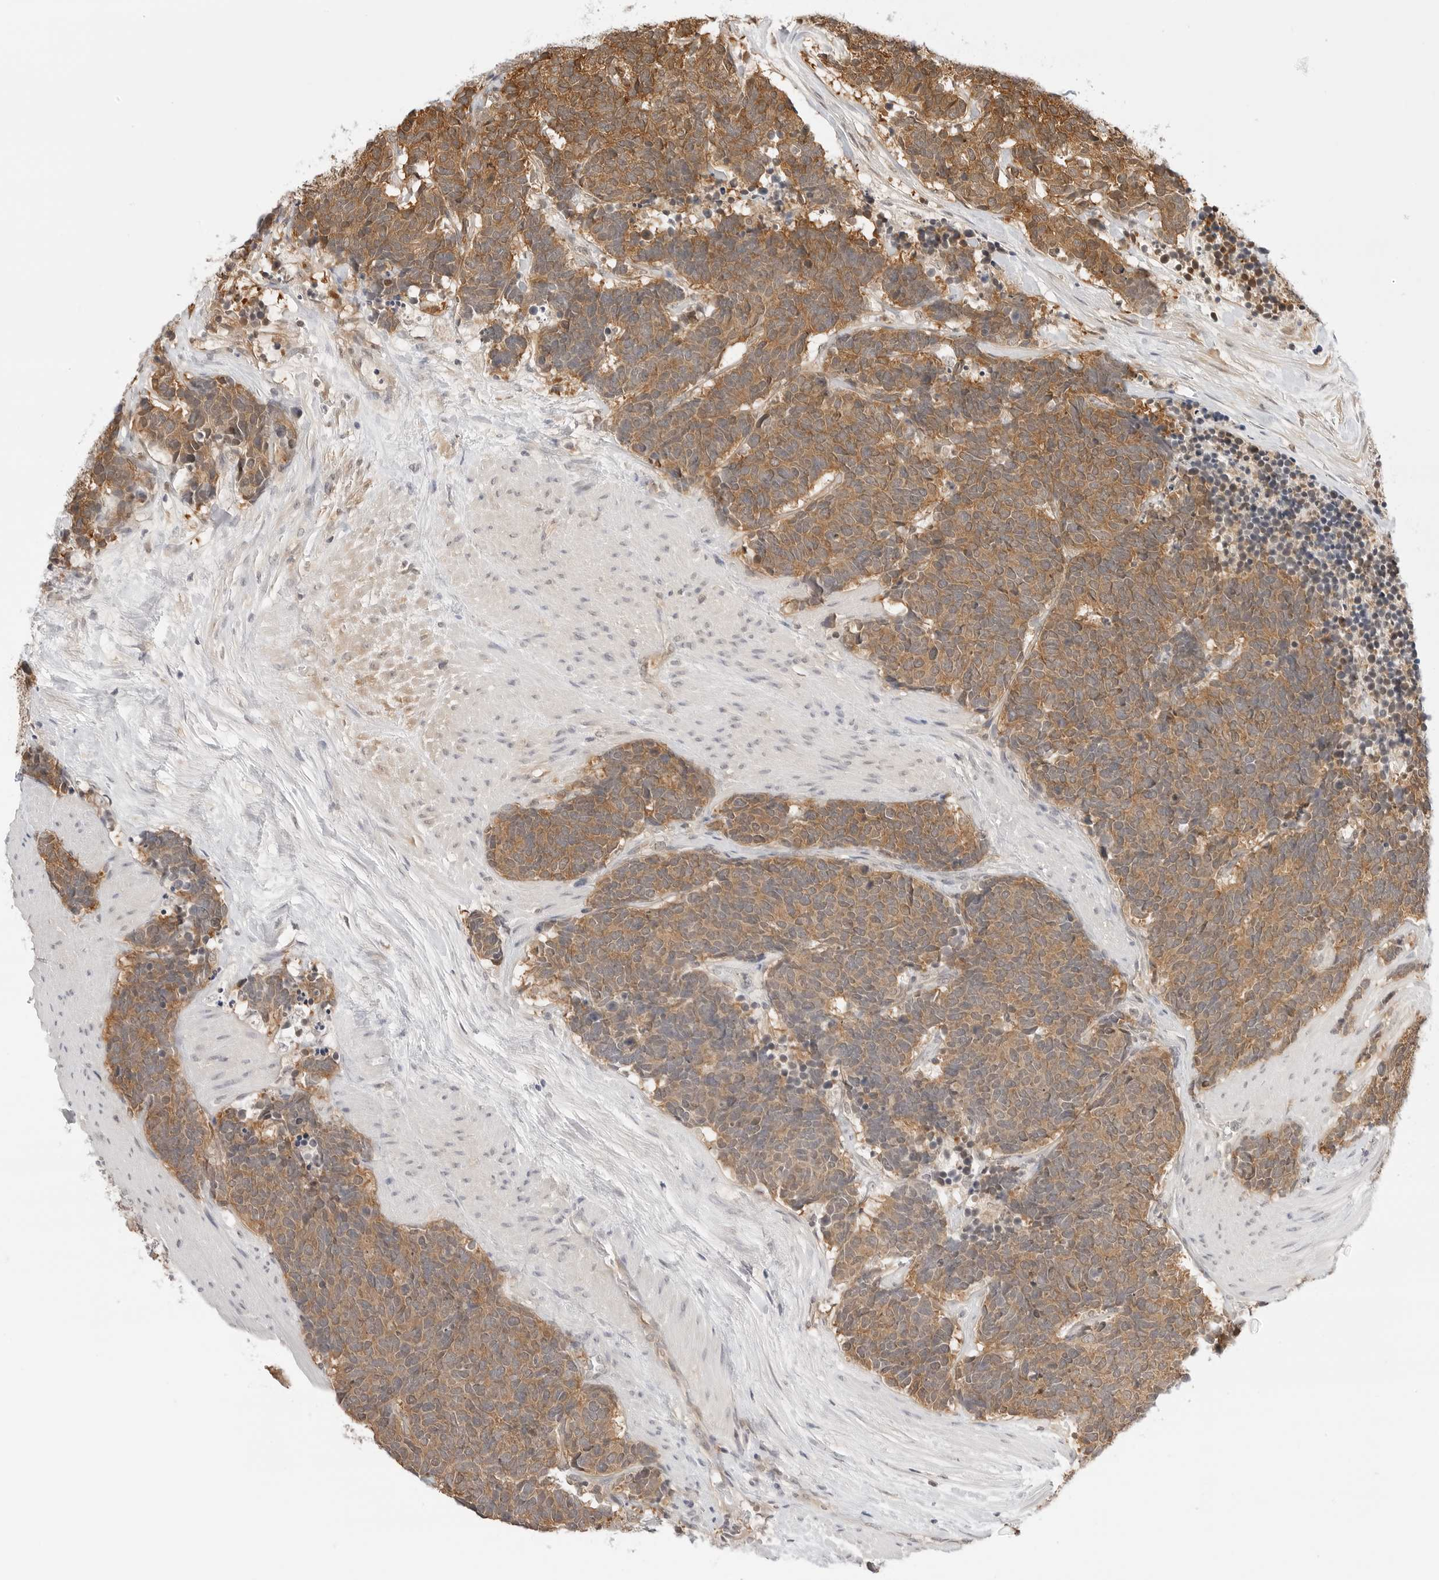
{"staining": {"intensity": "moderate", "quantity": ">75%", "location": "cytoplasmic/membranous"}, "tissue": "carcinoid", "cell_type": "Tumor cells", "image_type": "cancer", "snomed": [{"axis": "morphology", "description": "Carcinoma, NOS"}, {"axis": "morphology", "description": "Carcinoid, malignant, NOS"}, {"axis": "topography", "description": "Urinary bladder"}], "caption": "Carcinoma stained with DAB (3,3'-diaminobenzidine) IHC shows medium levels of moderate cytoplasmic/membranous positivity in approximately >75% of tumor cells.", "gene": "NUDC", "patient": {"sex": "male", "age": 57}}